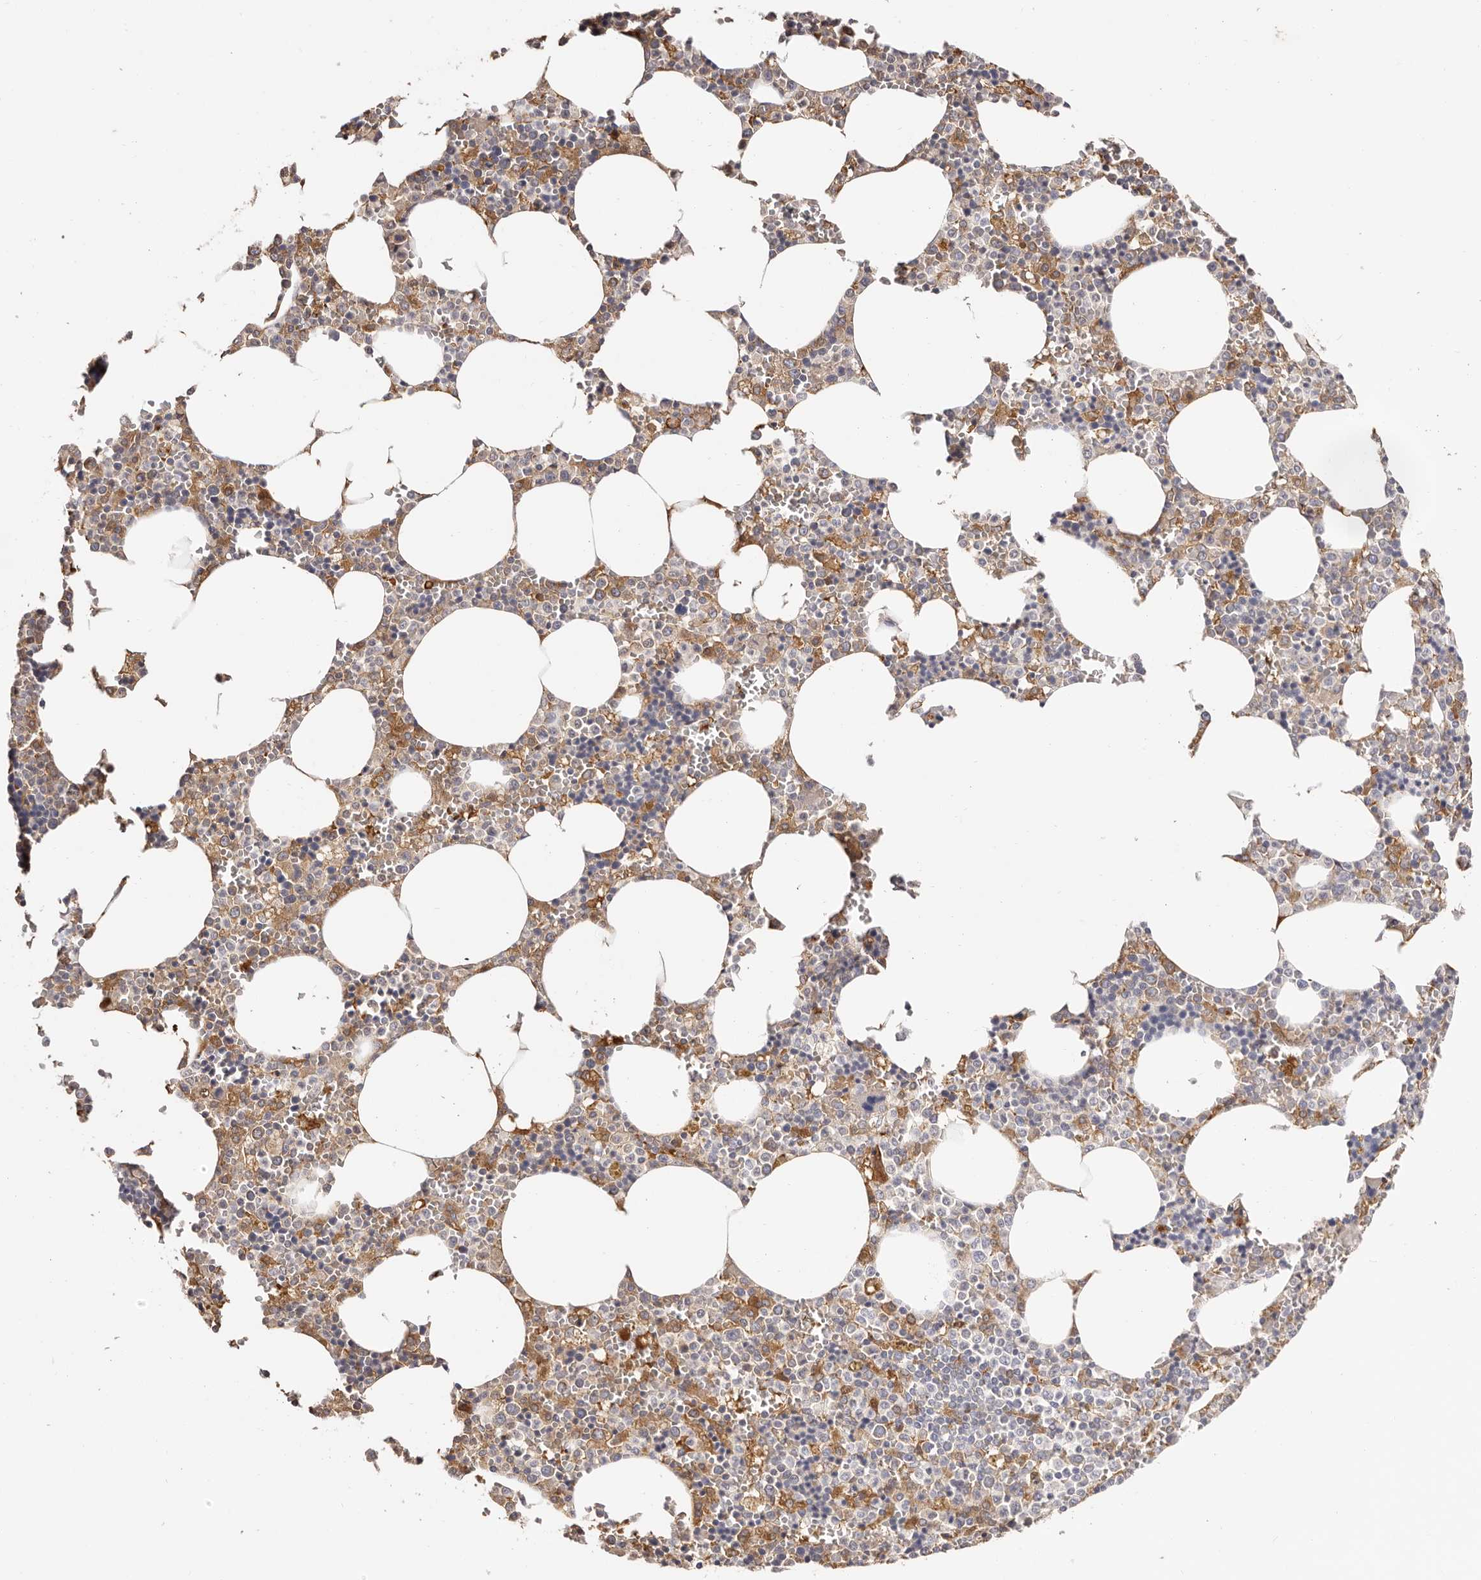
{"staining": {"intensity": "moderate", "quantity": "<25%", "location": "cytoplasmic/membranous"}, "tissue": "bone marrow", "cell_type": "Hematopoietic cells", "image_type": "normal", "snomed": [{"axis": "morphology", "description": "Normal tissue, NOS"}, {"axis": "topography", "description": "Bone marrow"}], "caption": "This is a micrograph of immunohistochemistry staining of unremarkable bone marrow, which shows moderate expression in the cytoplasmic/membranous of hematopoietic cells.", "gene": "LAP3", "patient": {"sex": "male", "age": 70}}